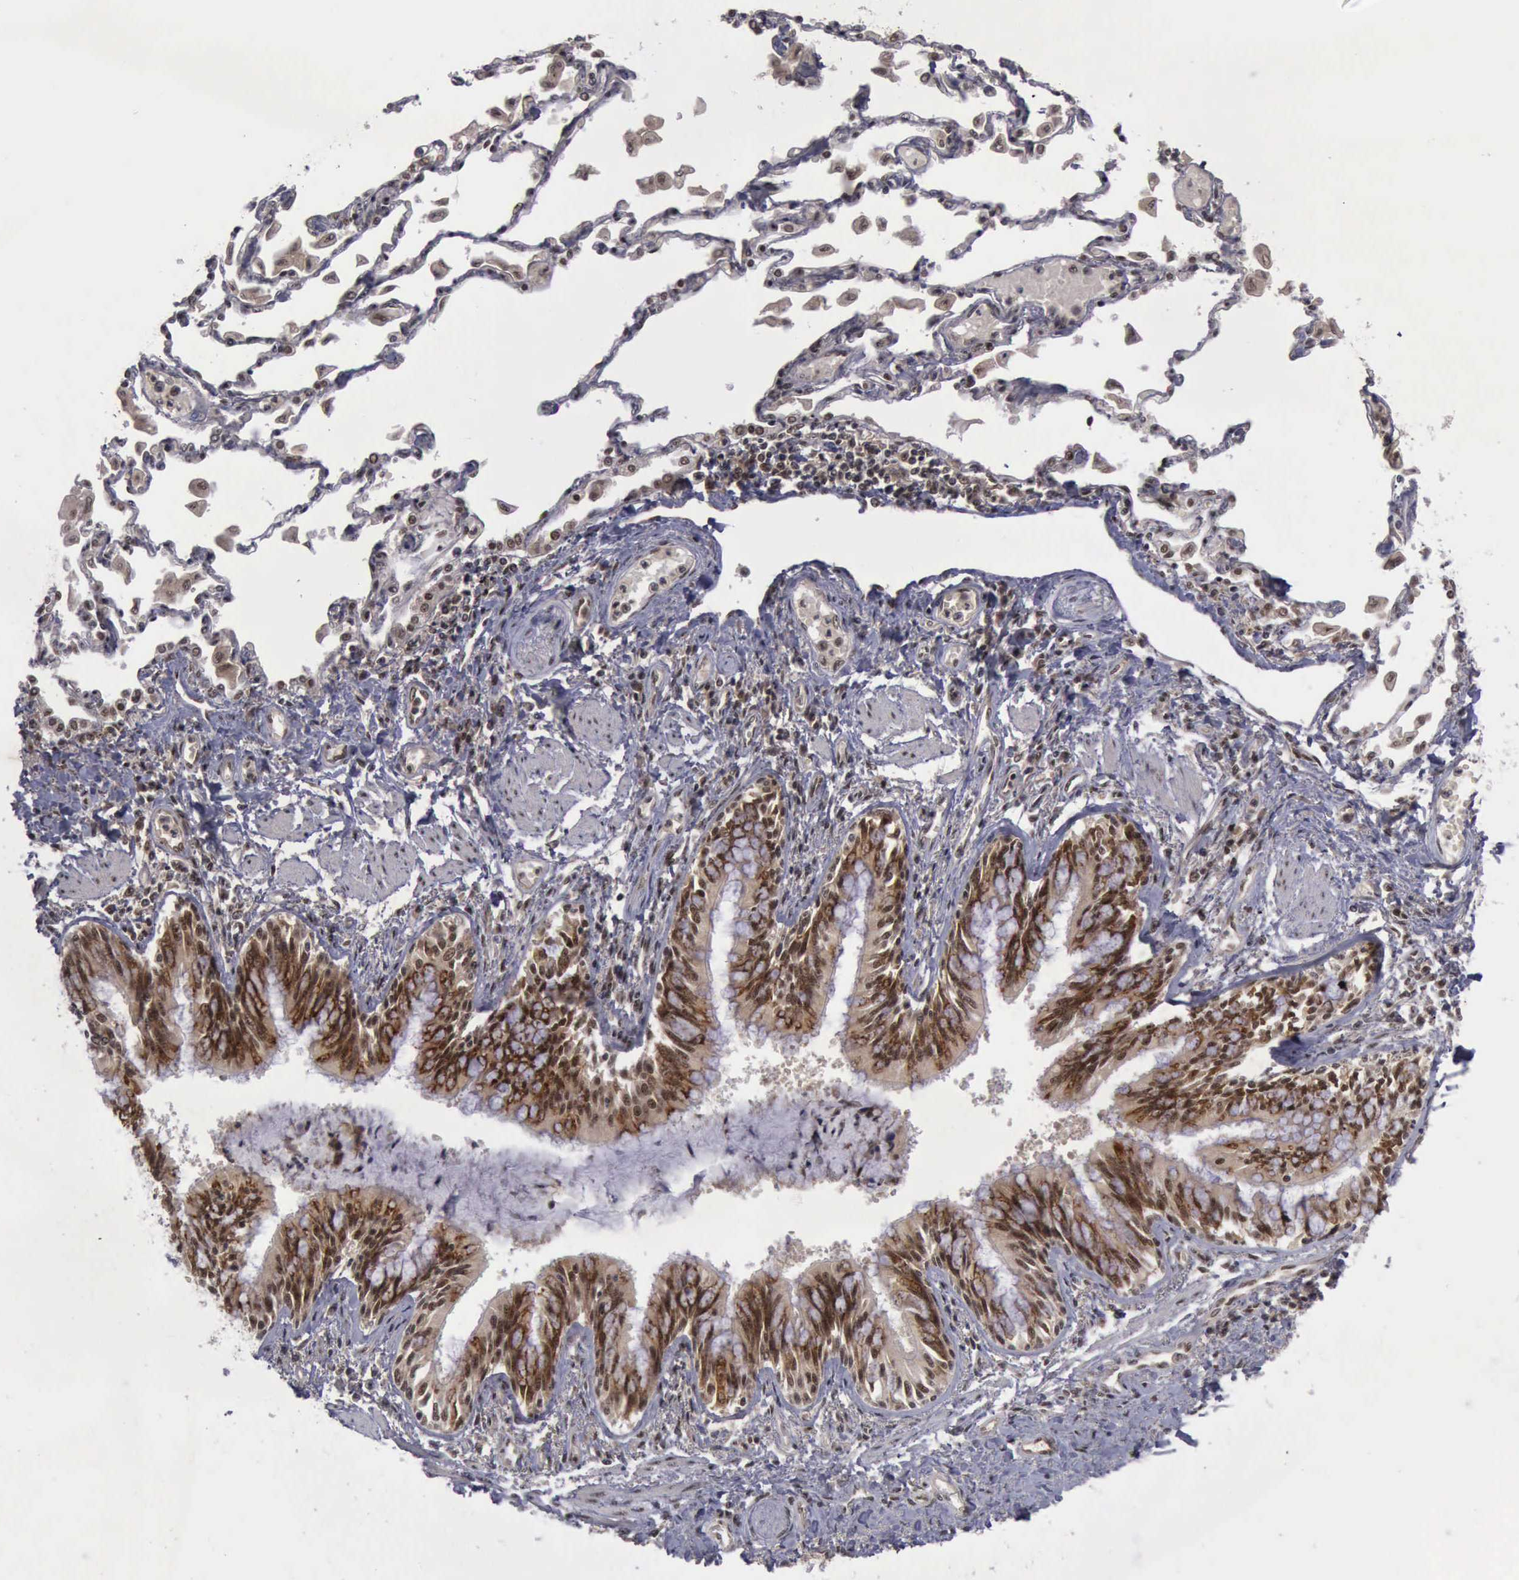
{"staining": {"intensity": "moderate", "quantity": ">75%", "location": "nuclear"}, "tissue": "adipose tissue", "cell_type": "Adipocytes", "image_type": "normal", "snomed": [{"axis": "morphology", "description": "Normal tissue, NOS"}, {"axis": "morphology", "description": "Adenocarcinoma, NOS"}, {"axis": "topography", "description": "Cartilage tissue"}, {"axis": "topography", "description": "Lung"}], "caption": "Brown immunohistochemical staining in normal adipose tissue exhibits moderate nuclear expression in about >75% of adipocytes.", "gene": "ATM", "patient": {"sex": "female", "age": 67}}